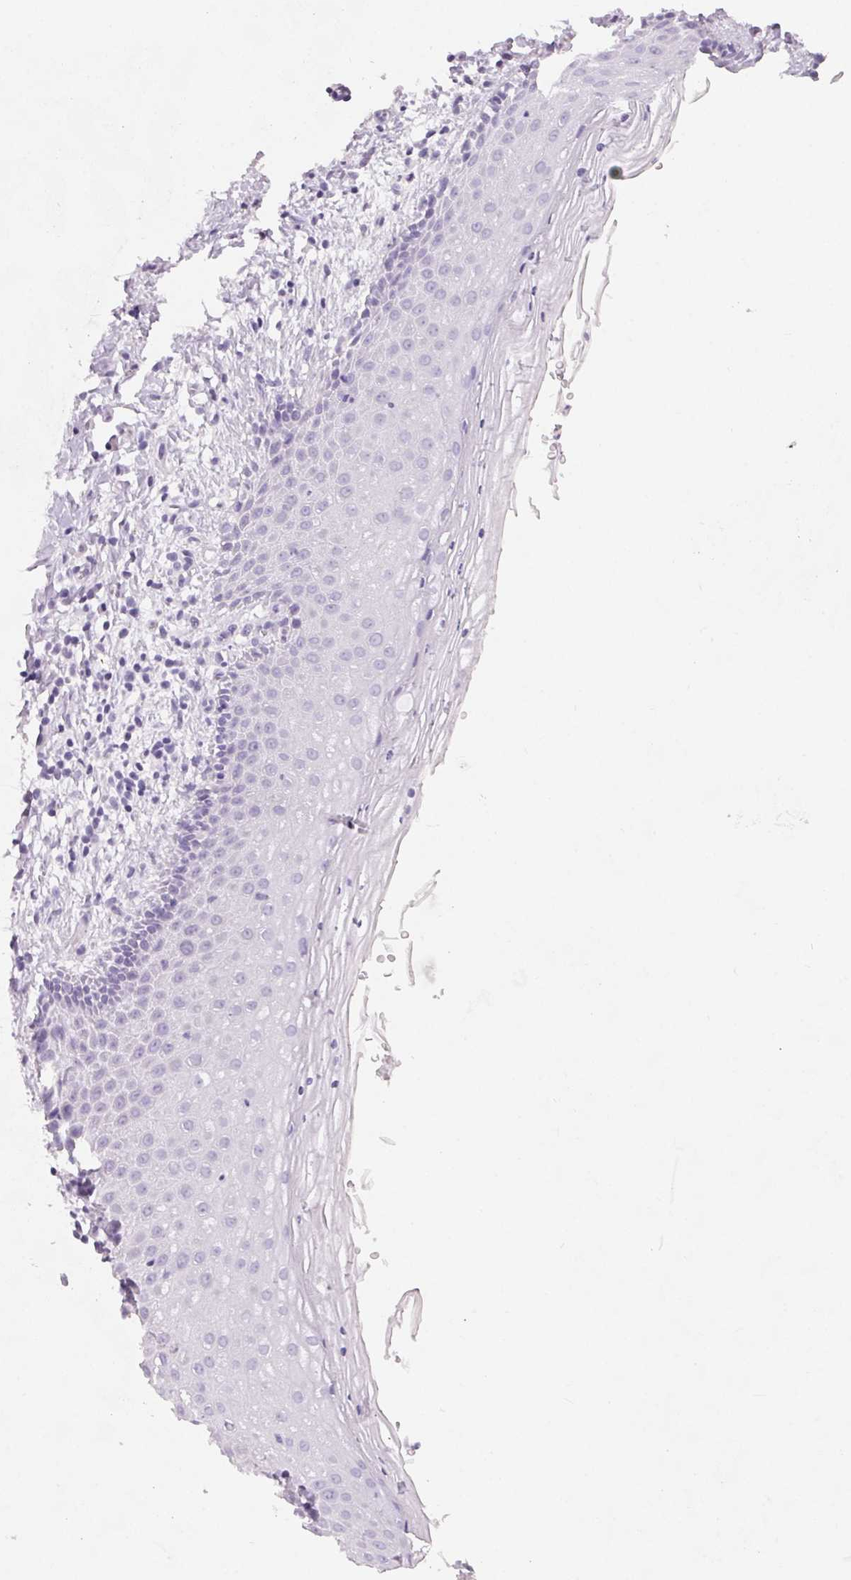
{"staining": {"intensity": "negative", "quantity": "none", "location": "none"}, "tissue": "vagina", "cell_type": "Squamous epithelial cells", "image_type": "normal", "snomed": [{"axis": "morphology", "description": "Normal tissue, NOS"}, {"axis": "topography", "description": "Vagina"}], "caption": "A high-resolution micrograph shows IHC staining of benign vagina, which exhibits no significant staining in squamous epithelial cells.", "gene": "SPACA5B", "patient": {"sex": "female", "age": 51}}